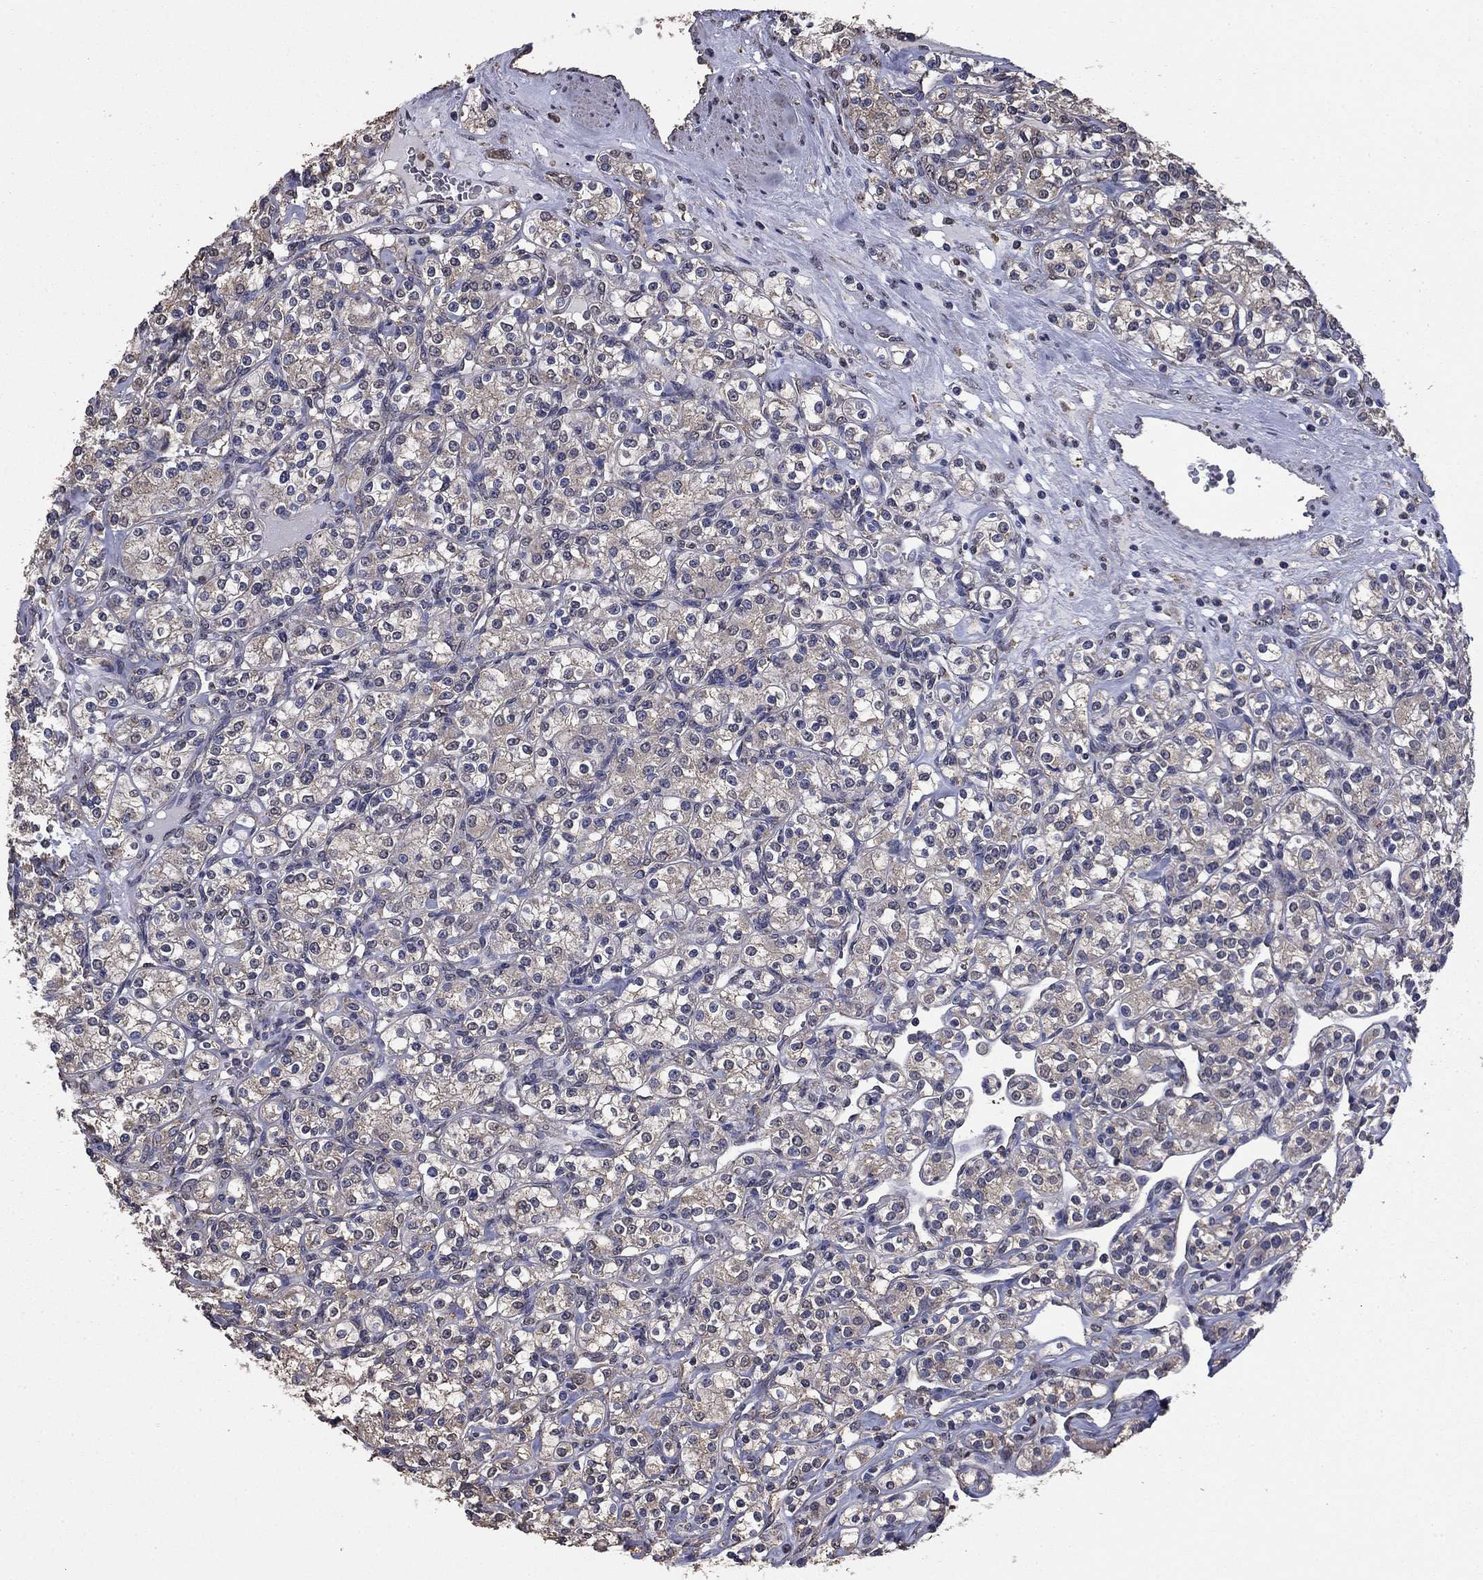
{"staining": {"intensity": "negative", "quantity": "none", "location": "none"}, "tissue": "renal cancer", "cell_type": "Tumor cells", "image_type": "cancer", "snomed": [{"axis": "morphology", "description": "Adenocarcinoma, NOS"}, {"axis": "topography", "description": "Kidney"}], "caption": "Tumor cells show no significant positivity in renal cancer (adenocarcinoma).", "gene": "MFAP3L", "patient": {"sex": "male", "age": 77}}